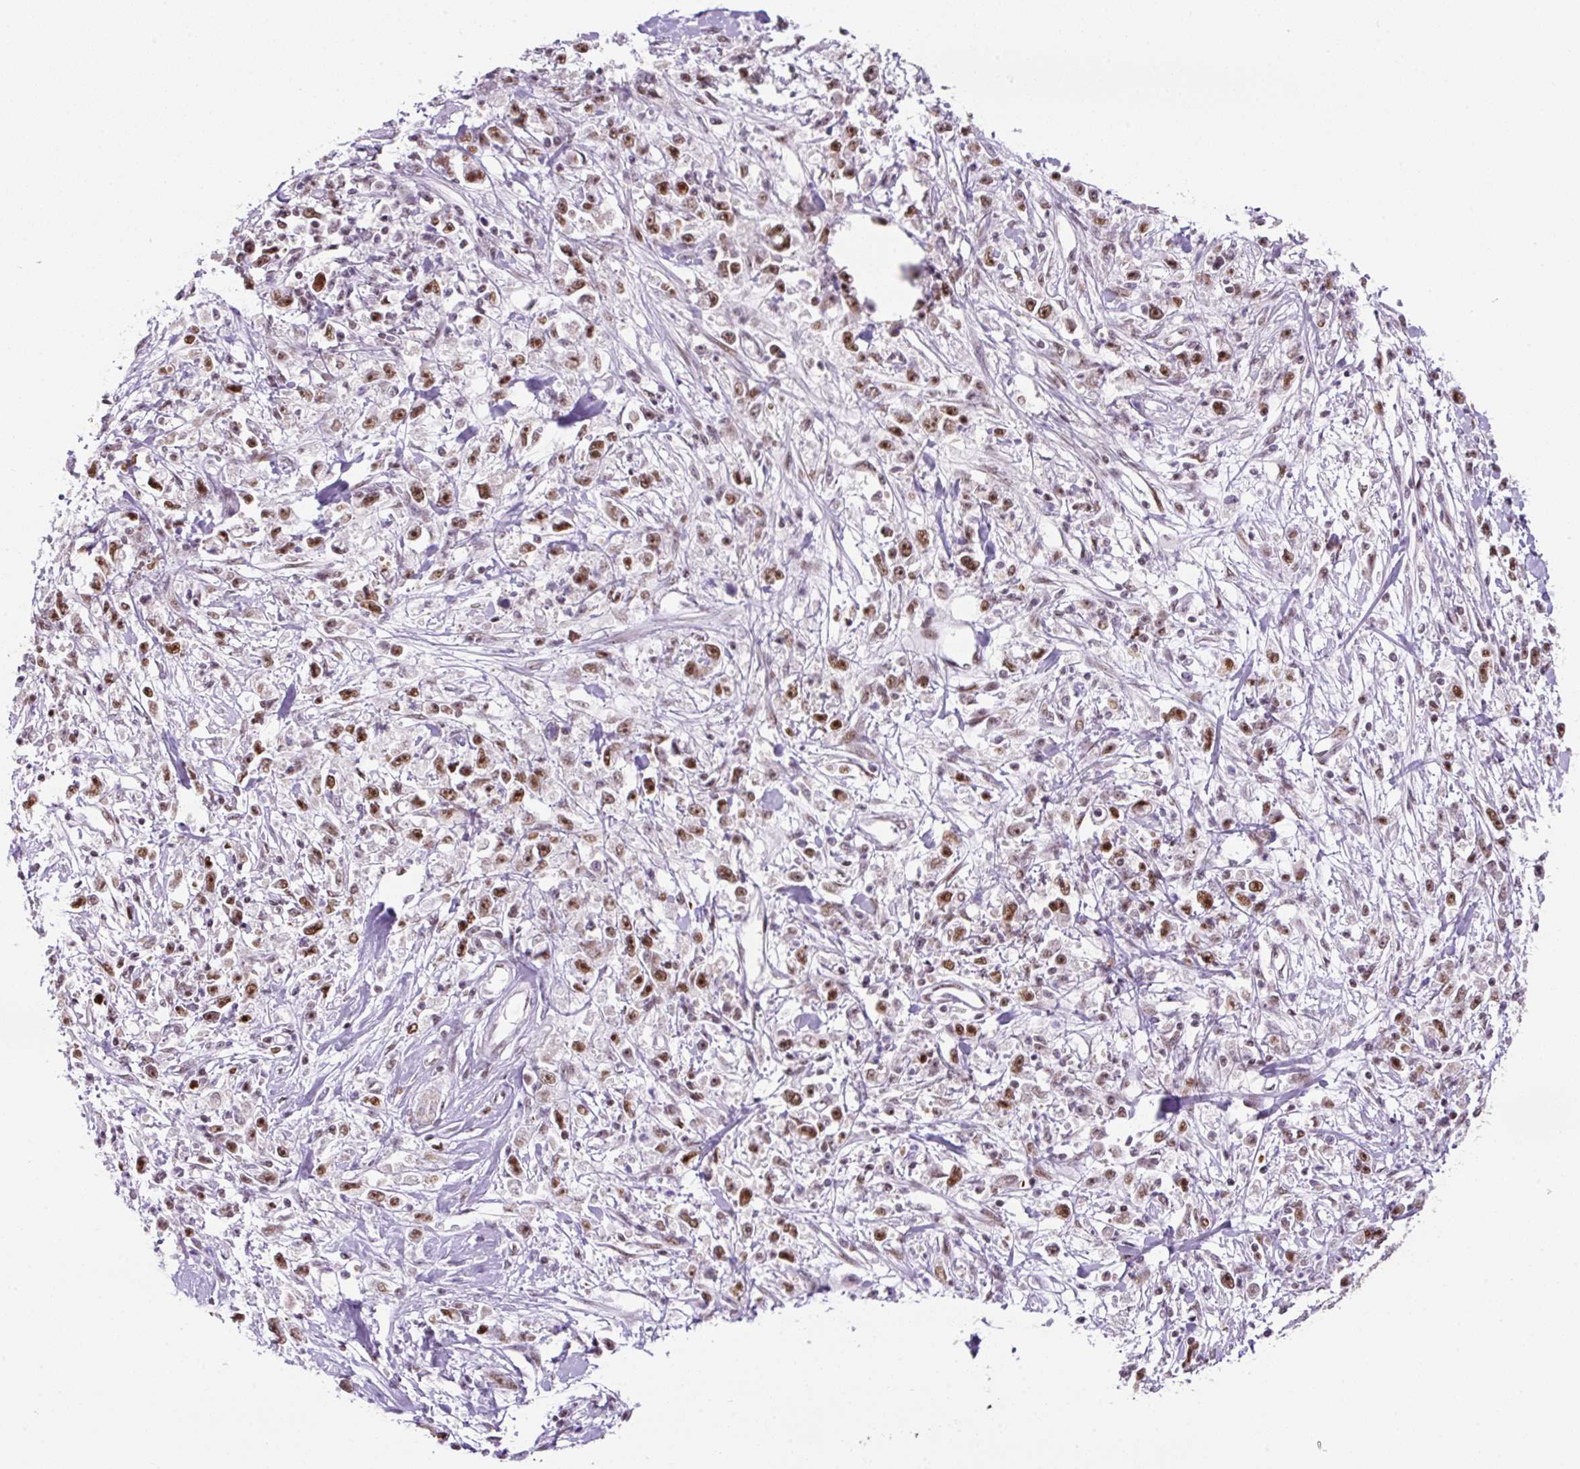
{"staining": {"intensity": "moderate", "quantity": ">75%", "location": "nuclear"}, "tissue": "stomach cancer", "cell_type": "Tumor cells", "image_type": "cancer", "snomed": [{"axis": "morphology", "description": "Adenocarcinoma, NOS"}, {"axis": "topography", "description": "Stomach"}], "caption": "This is an image of immunohistochemistry (IHC) staining of stomach cancer (adenocarcinoma), which shows moderate positivity in the nuclear of tumor cells.", "gene": "TAF1A", "patient": {"sex": "female", "age": 59}}